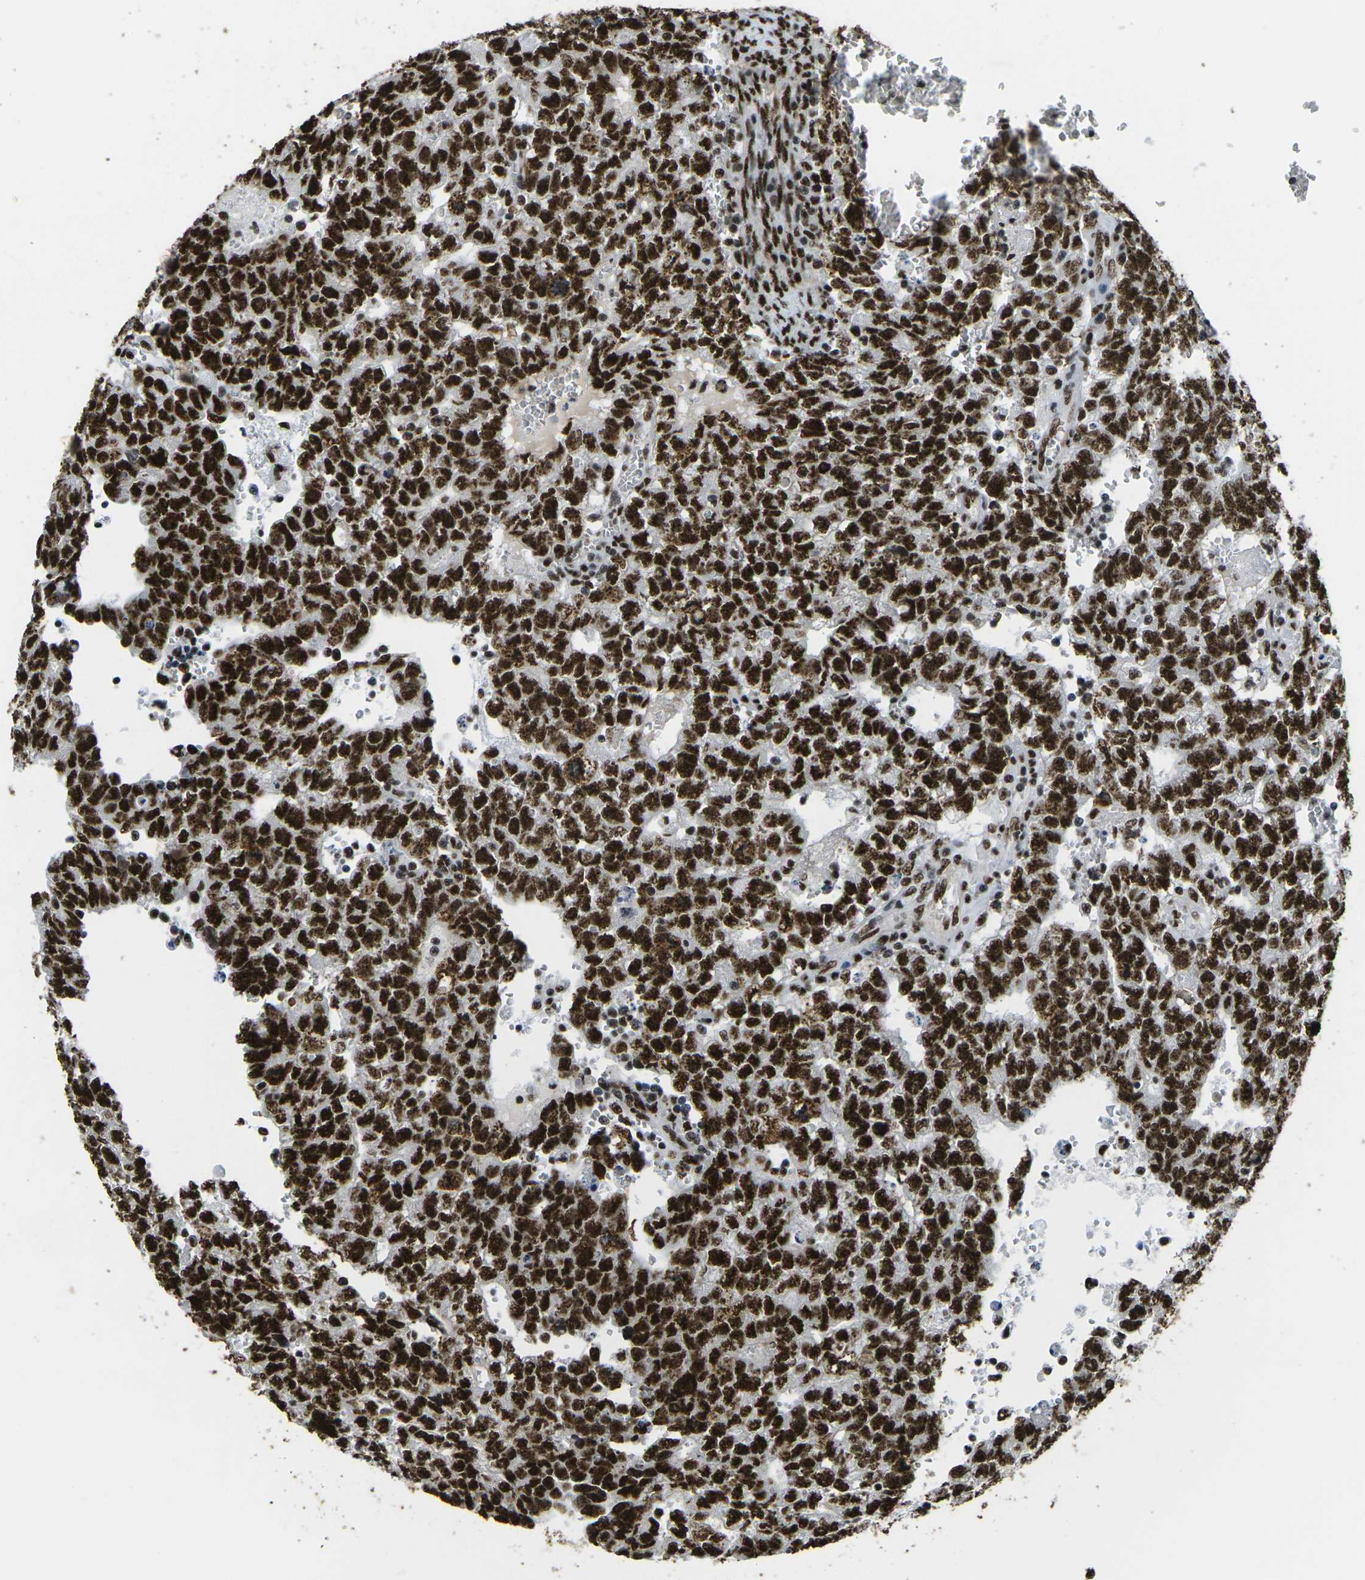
{"staining": {"intensity": "strong", "quantity": ">75%", "location": "nuclear"}, "tissue": "testis cancer", "cell_type": "Tumor cells", "image_type": "cancer", "snomed": [{"axis": "morphology", "description": "Seminoma, NOS"}, {"axis": "morphology", "description": "Carcinoma, Embryonal, NOS"}, {"axis": "topography", "description": "Testis"}], "caption": "Protein expression analysis of human seminoma (testis) reveals strong nuclear staining in approximately >75% of tumor cells.", "gene": "SMARCC1", "patient": {"sex": "male", "age": 38}}